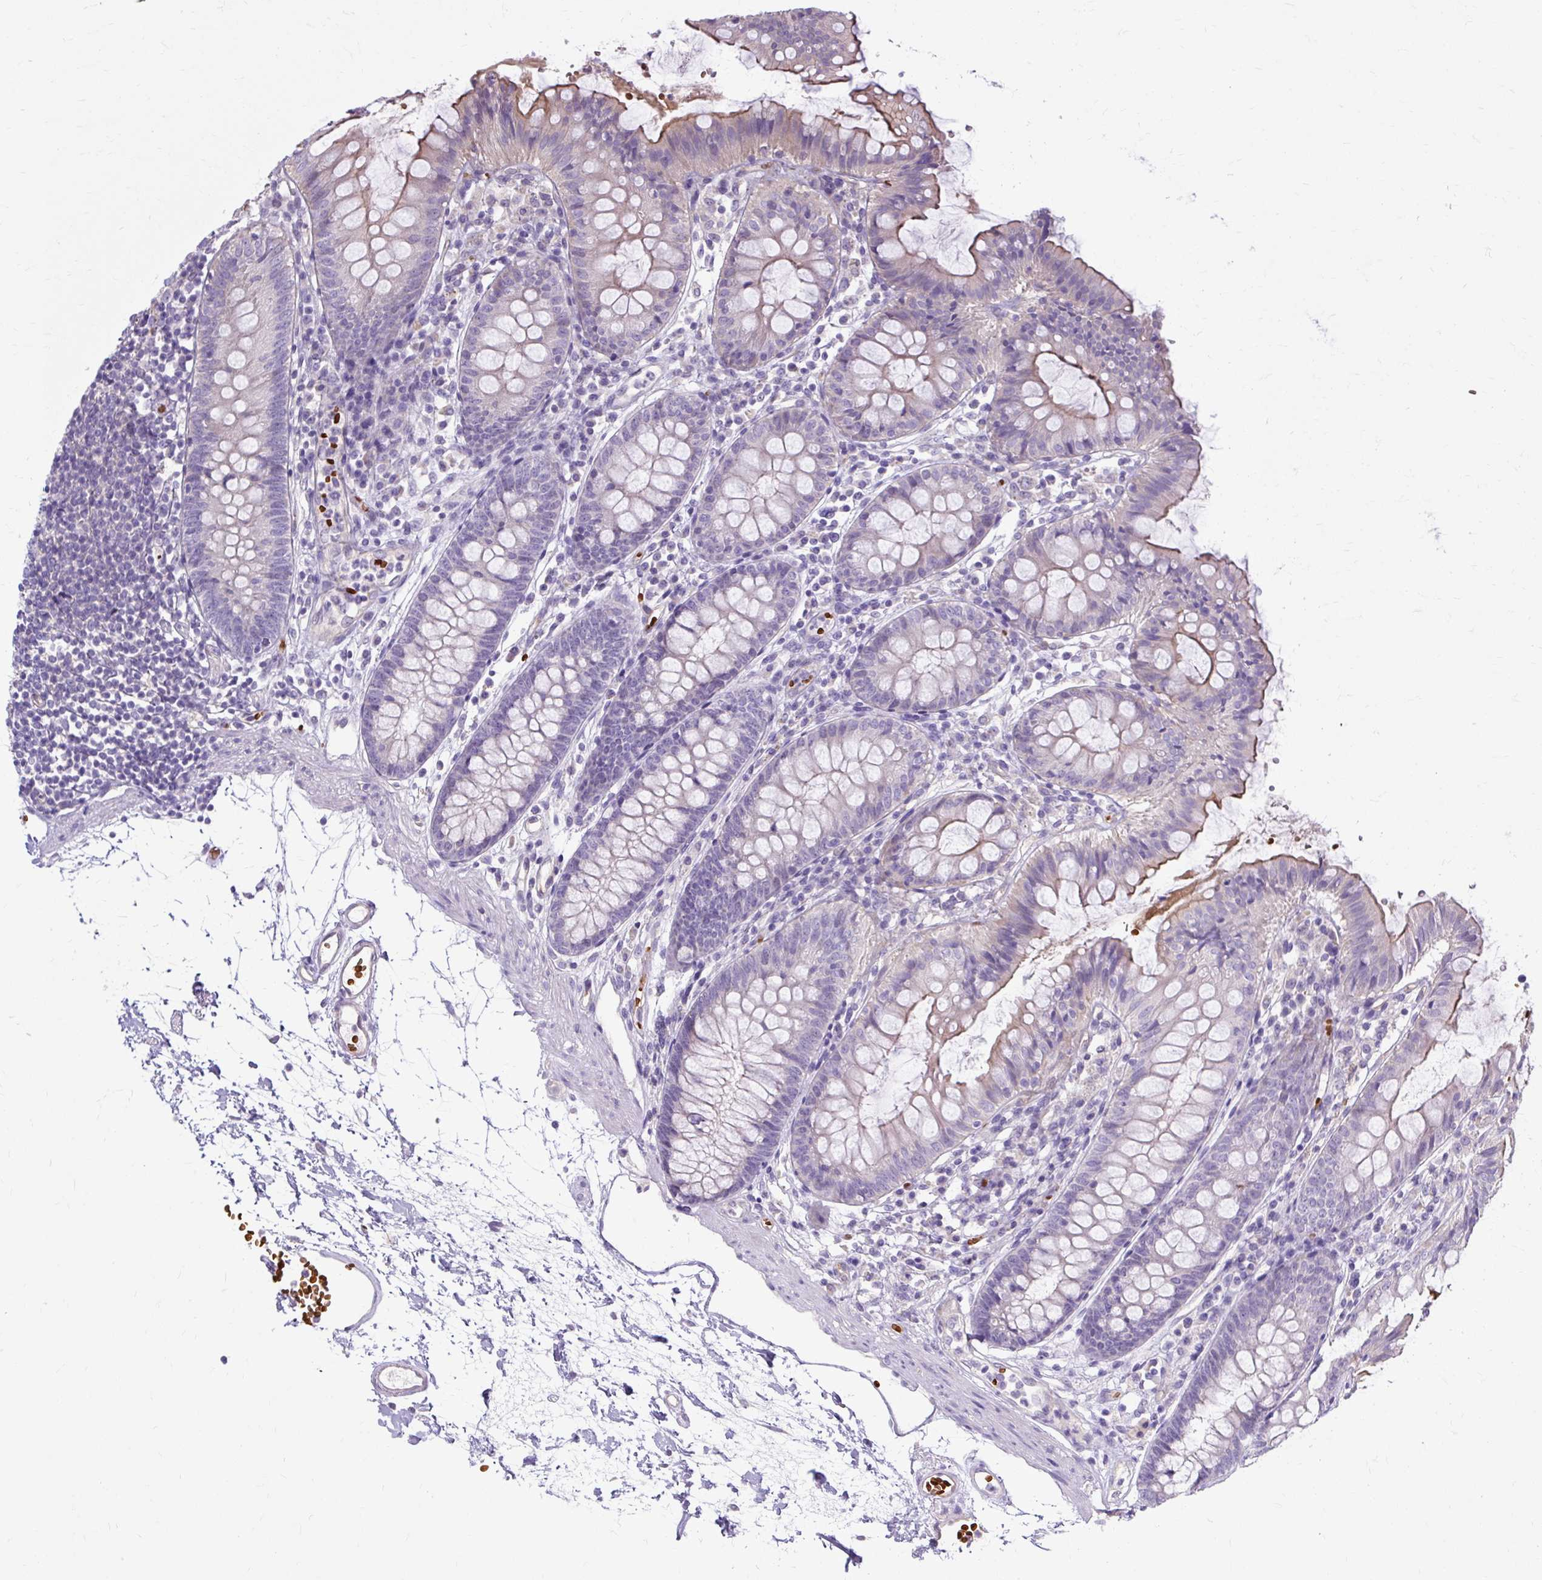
{"staining": {"intensity": "moderate", "quantity": "25%-75%", "location": "cytoplasmic/membranous"}, "tissue": "colon", "cell_type": "Endothelial cells", "image_type": "normal", "snomed": [{"axis": "morphology", "description": "Normal tissue, NOS"}, {"axis": "topography", "description": "Colon"}], "caption": "Immunohistochemistry image of benign human colon stained for a protein (brown), which reveals medium levels of moderate cytoplasmic/membranous staining in about 25%-75% of endothelial cells.", "gene": "USHBP1", "patient": {"sex": "female", "age": 84}}